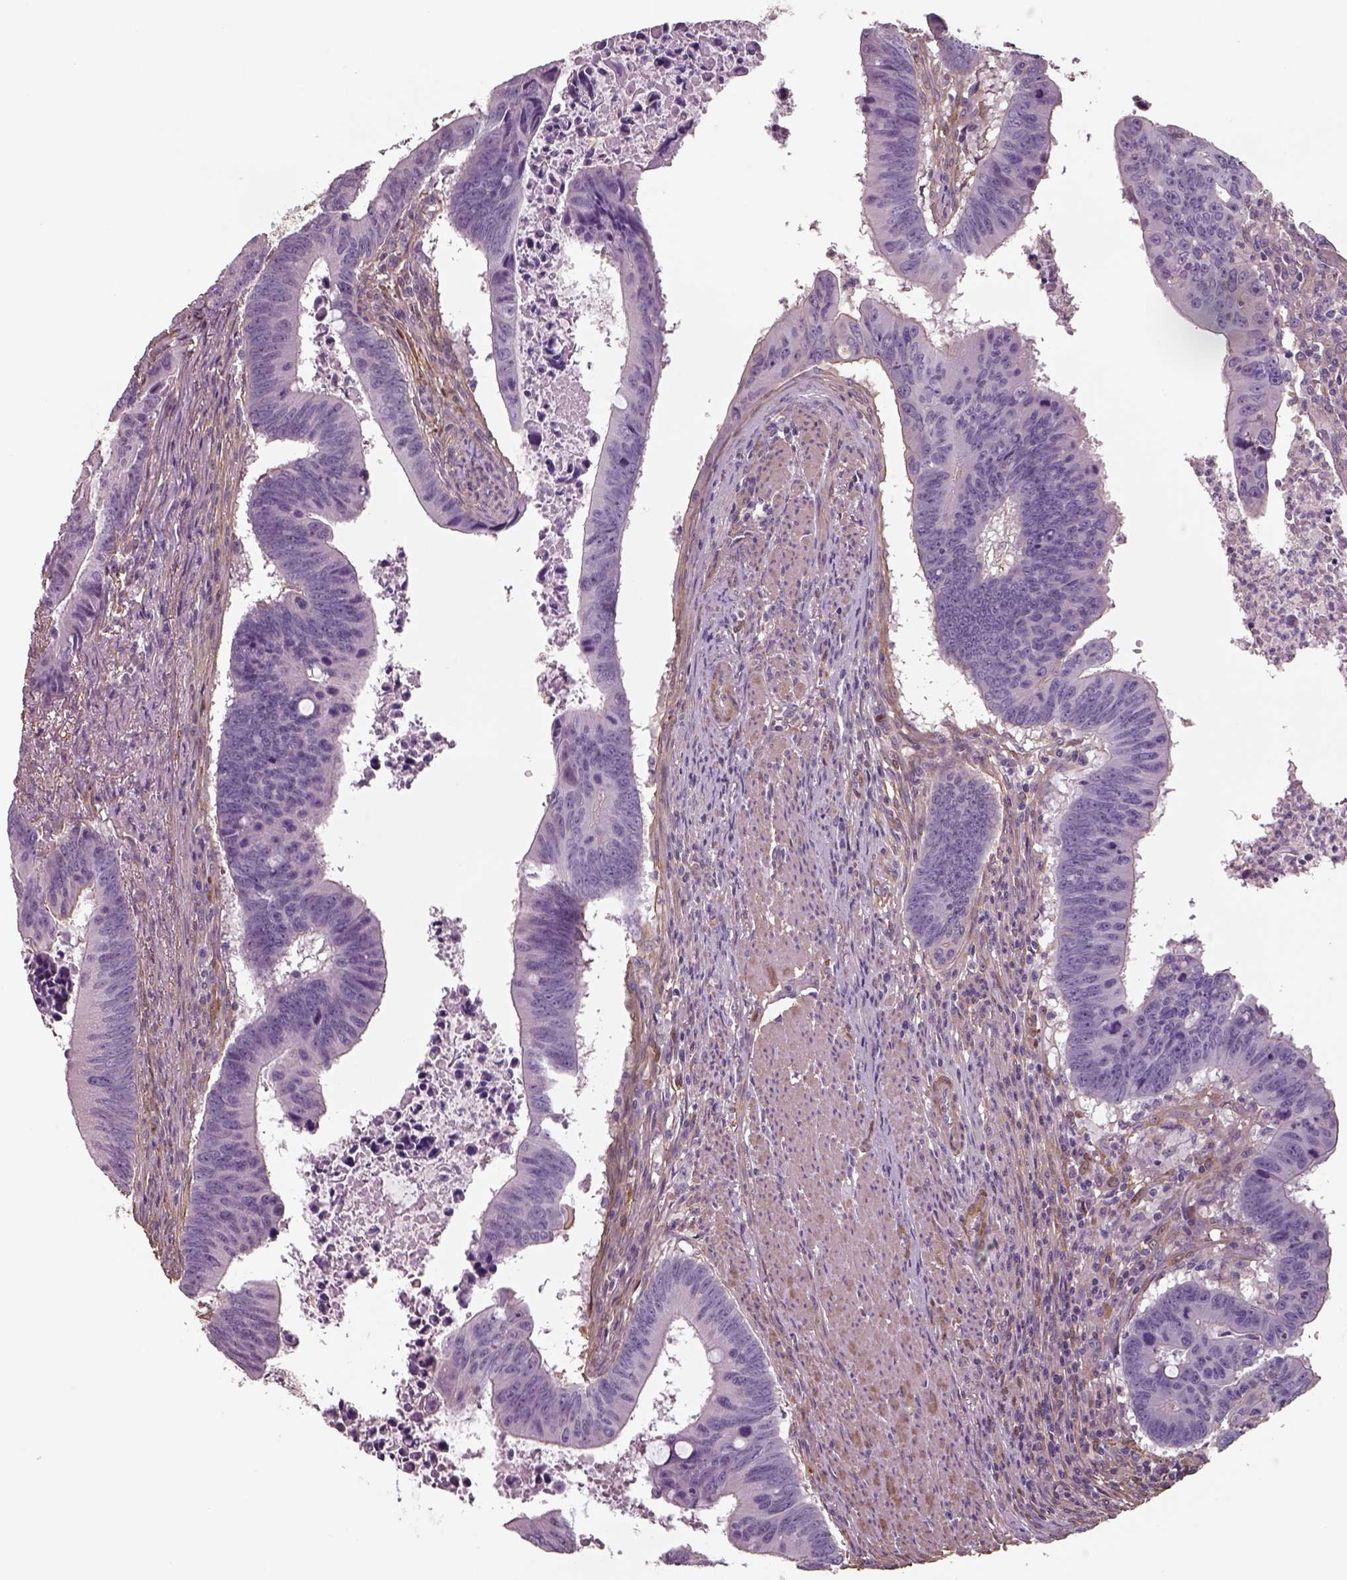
{"staining": {"intensity": "negative", "quantity": "none", "location": "none"}, "tissue": "colorectal cancer", "cell_type": "Tumor cells", "image_type": "cancer", "snomed": [{"axis": "morphology", "description": "Adenocarcinoma, NOS"}, {"axis": "topography", "description": "Colon"}], "caption": "The histopathology image reveals no significant positivity in tumor cells of colorectal adenocarcinoma.", "gene": "ISYNA1", "patient": {"sex": "female", "age": 87}}